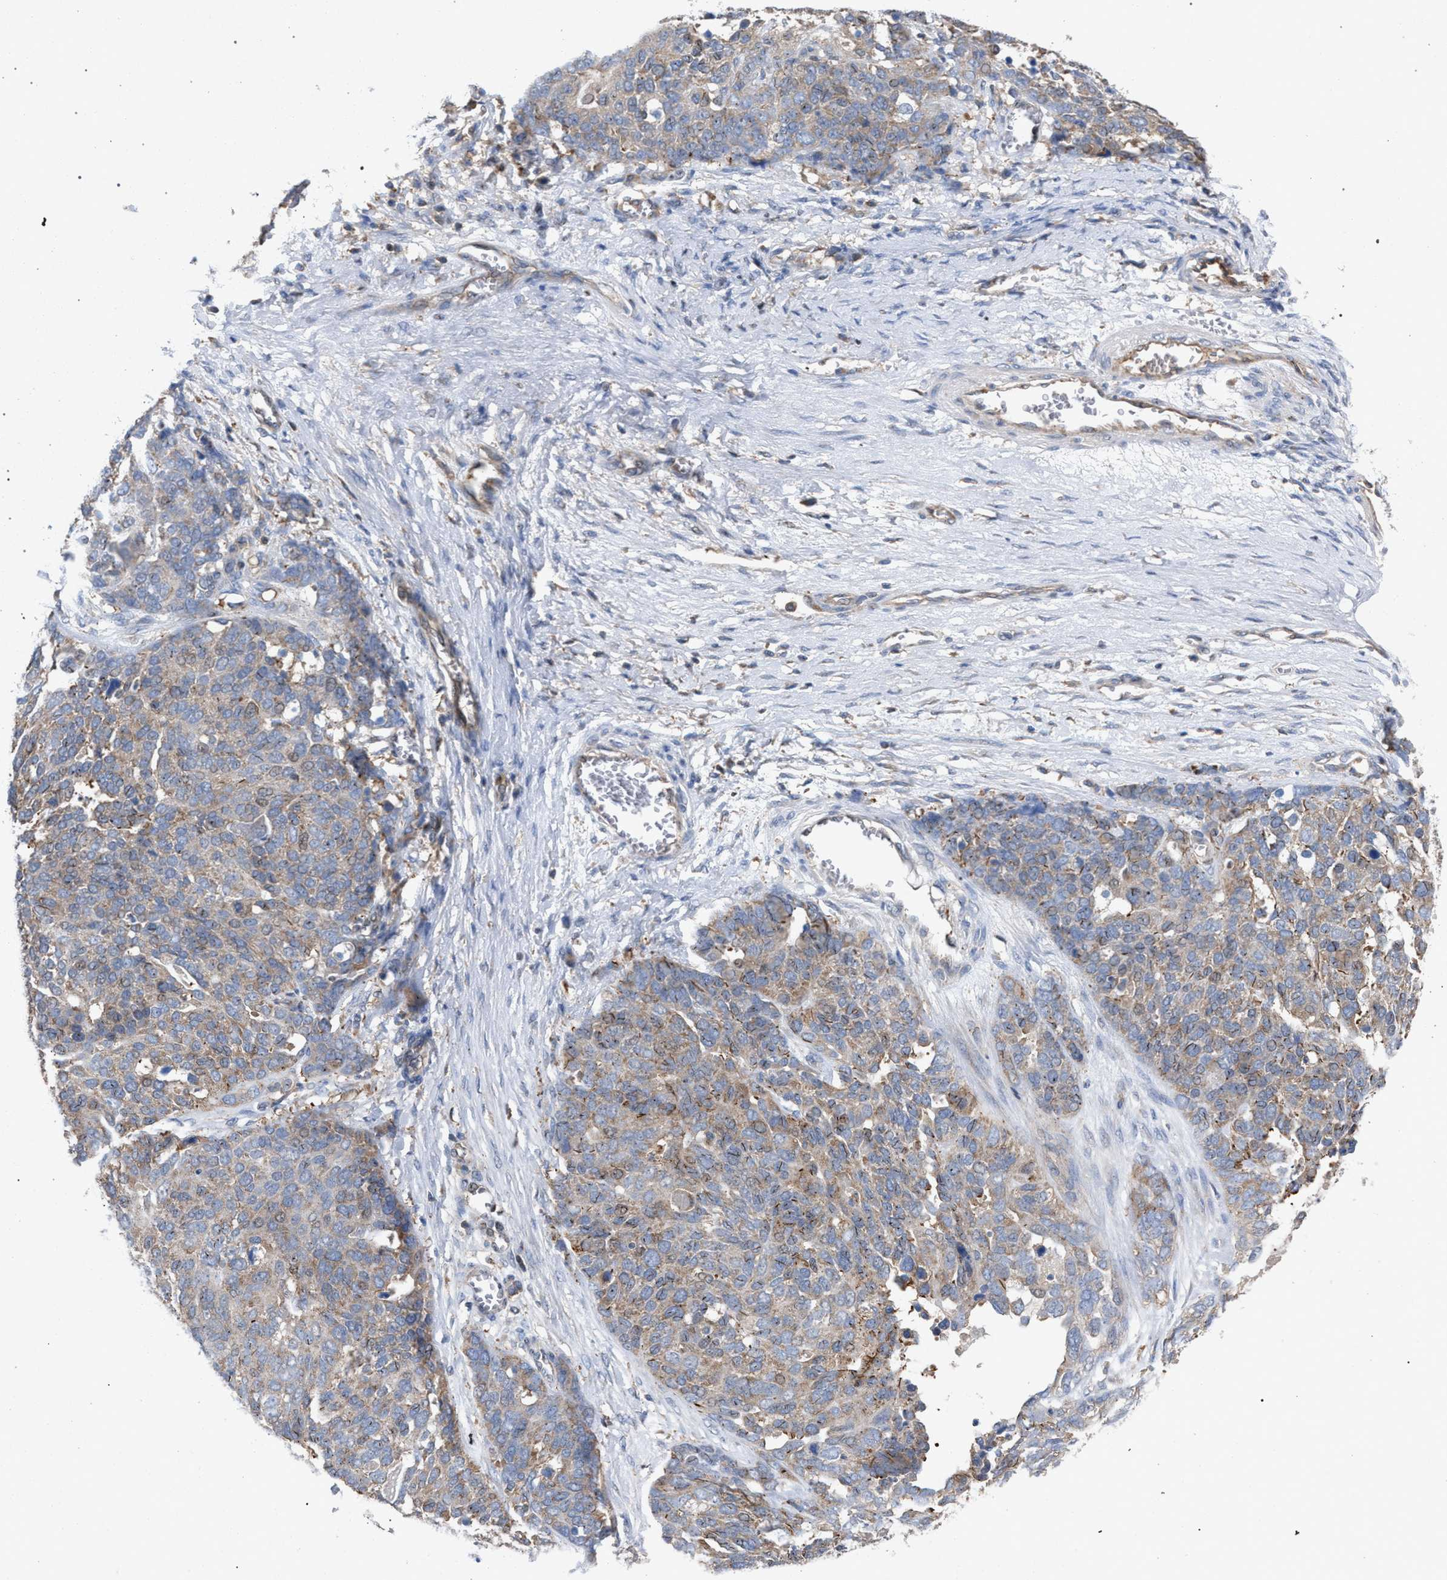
{"staining": {"intensity": "weak", "quantity": "25%-75%", "location": "cytoplasmic/membranous"}, "tissue": "ovarian cancer", "cell_type": "Tumor cells", "image_type": "cancer", "snomed": [{"axis": "morphology", "description": "Cystadenocarcinoma, serous, NOS"}, {"axis": "topography", "description": "Ovary"}], "caption": "High-magnification brightfield microscopy of ovarian cancer (serous cystadenocarcinoma) stained with DAB (brown) and counterstained with hematoxylin (blue). tumor cells exhibit weak cytoplasmic/membranous positivity is seen in about25%-75% of cells.", "gene": "VPS13A", "patient": {"sex": "female", "age": 44}}